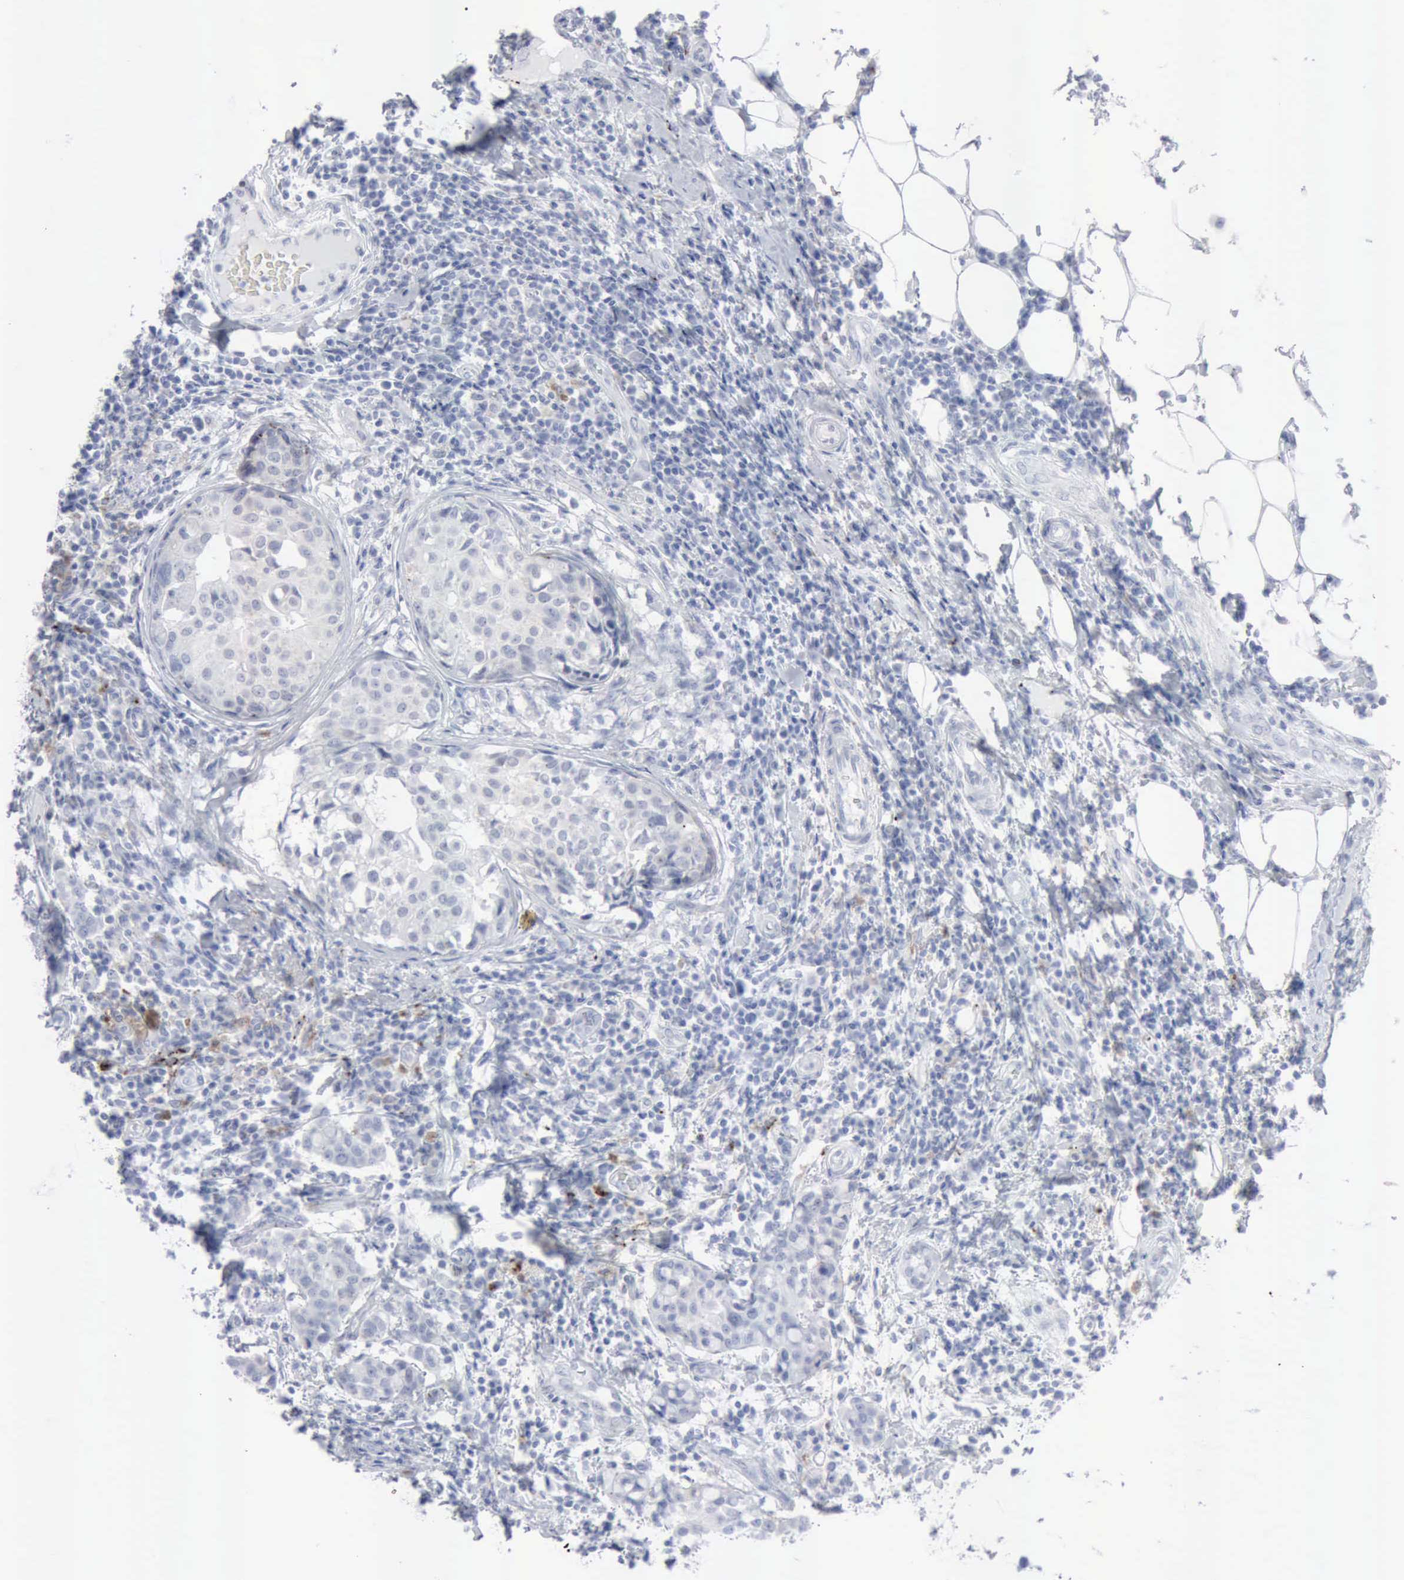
{"staining": {"intensity": "negative", "quantity": "none", "location": "none"}, "tissue": "breast cancer", "cell_type": "Tumor cells", "image_type": "cancer", "snomed": [{"axis": "morphology", "description": "Duct carcinoma"}, {"axis": "topography", "description": "Breast"}], "caption": "DAB (3,3'-diaminobenzidine) immunohistochemical staining of invasive ductal carcinoma (breast) displays no significant staining in tumor cells. Brightfield microscopy of immunohistochemistry (IHC) stained with DAB (brown) and hematoxylin (blue), captured at high magnification.", "gene": "GLA", "patient": {"sex": "female", "age": 27}}